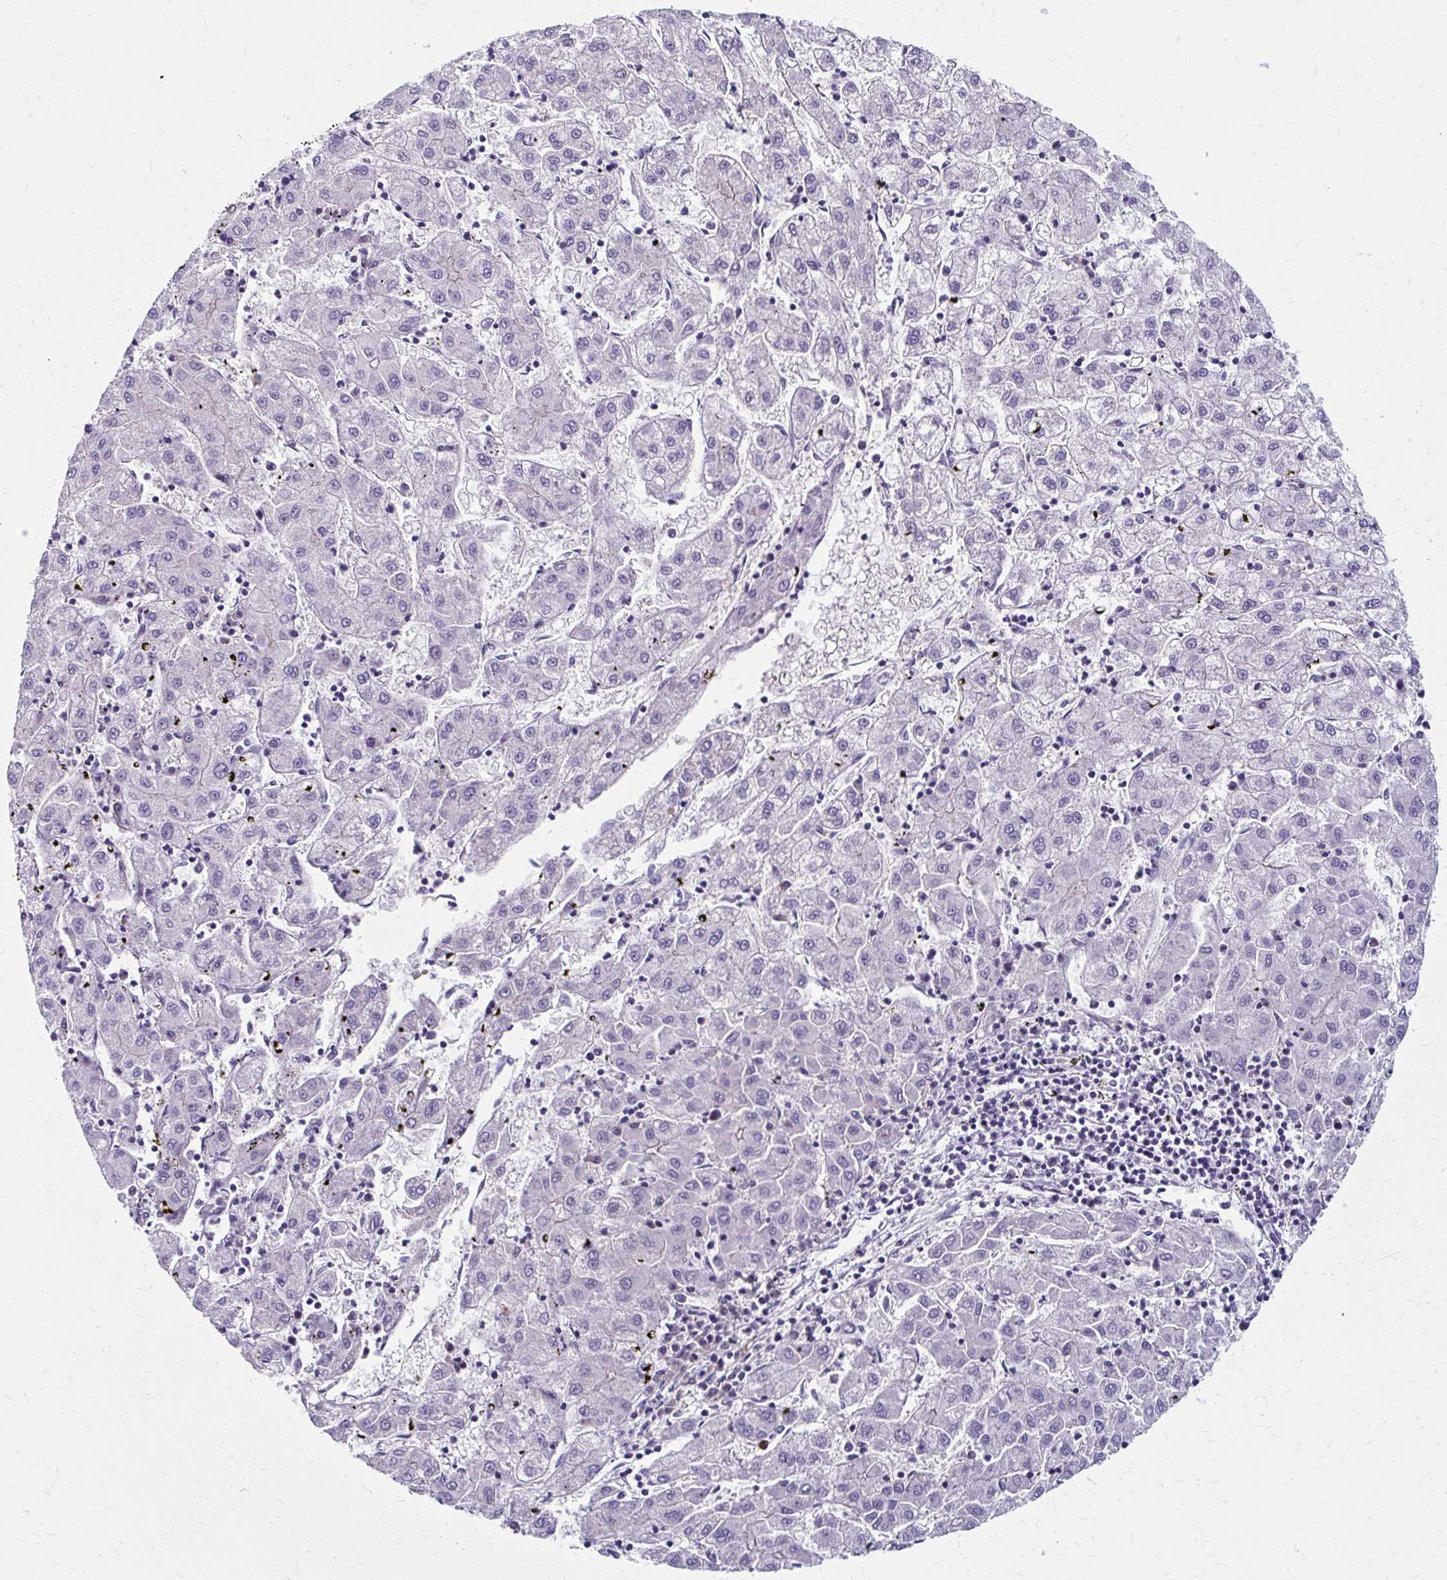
{"staining": {"intensity": "negative", "quantity": "none", "location": "none"}, "tissue": "liver cancer", "cell_type": "Tumor cells", "image_type": "cancer", "snomed": [{"axis": "morphology", "description": "Carcinoma, Hepatocellular, NOS"}, {"axis": "topography", "description": "Liver"}], "caption": "IHC of liver cancer reveals no staining in tumor cells.", "gene": "ZNF555", "patient": {"sex": "male", "age": 72}}